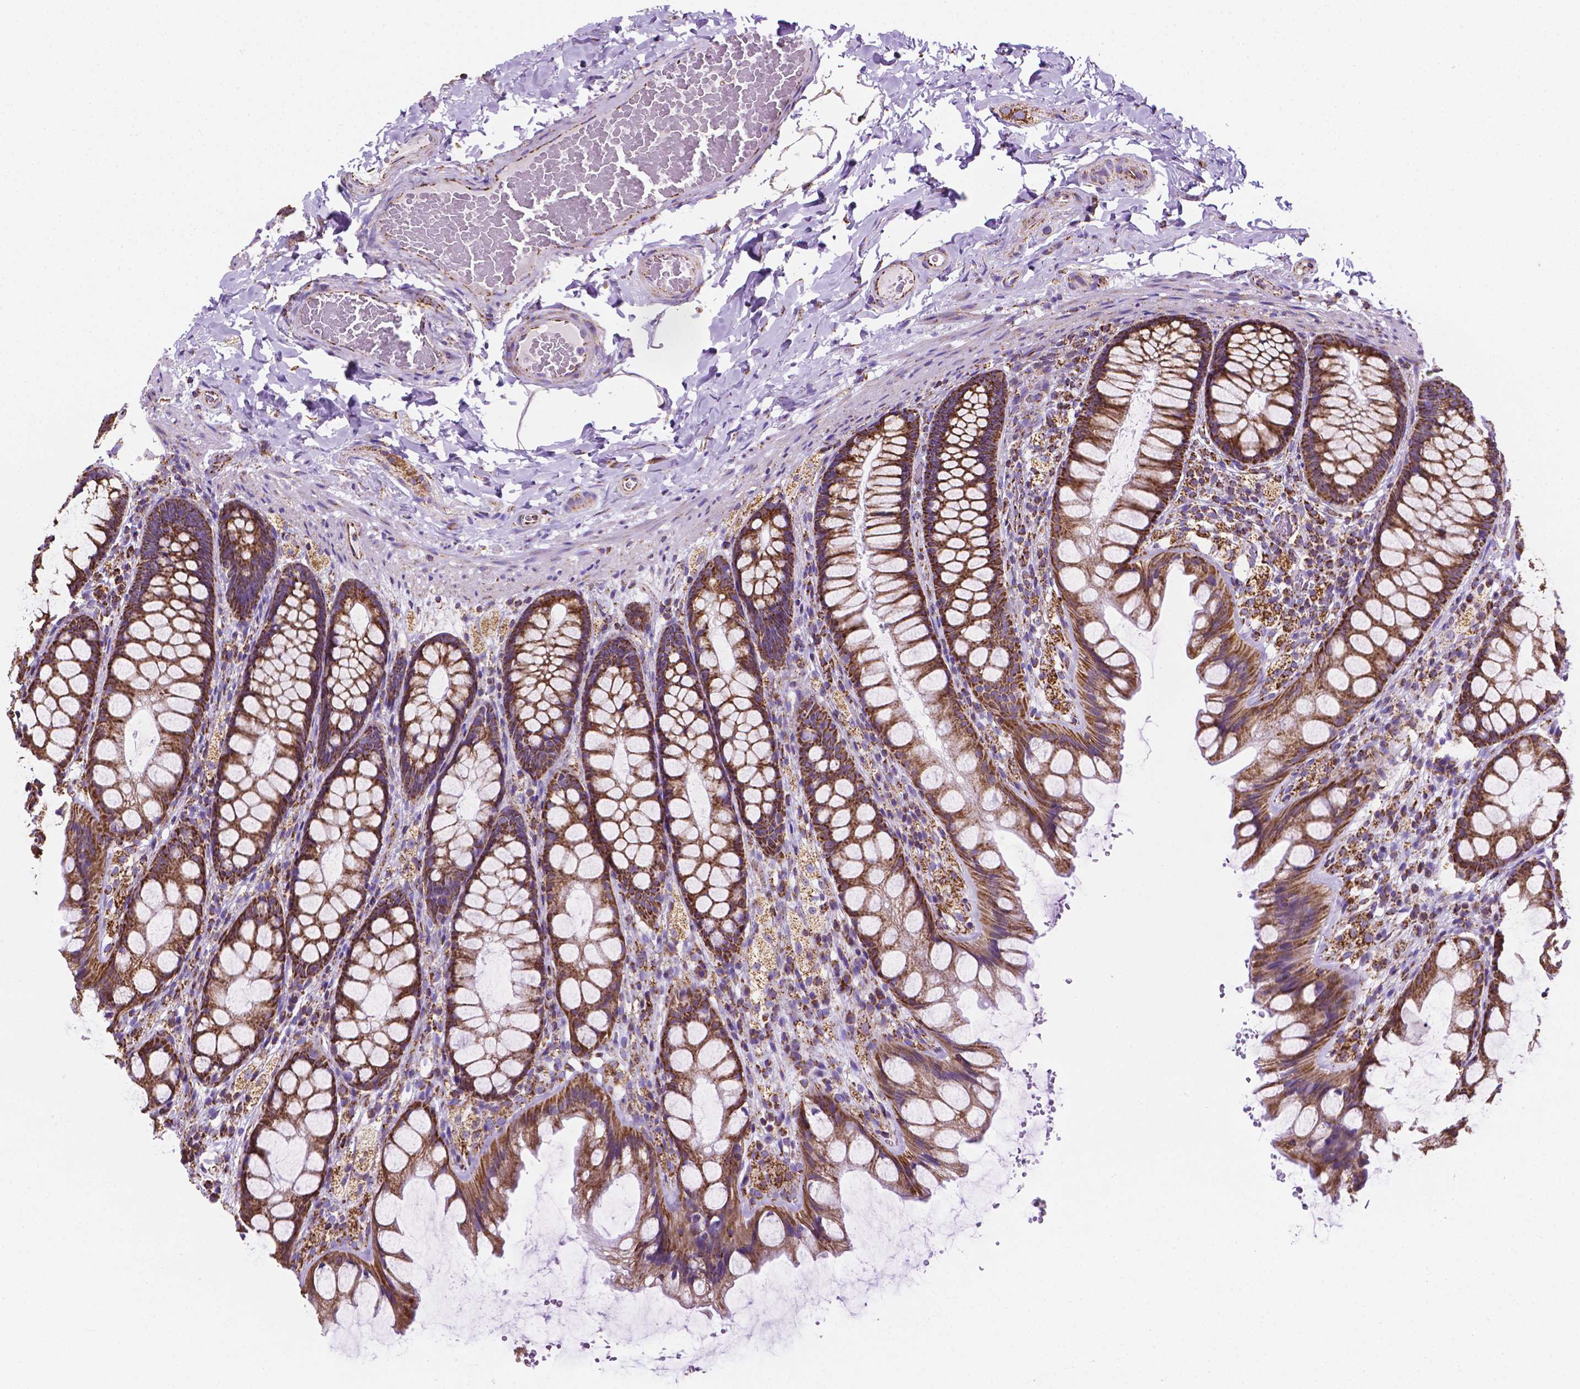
{"staining": {"intensity": "moderate", "quantity": ">75%", "location": "cytoplasmic/membranous"}, "tissue": "colon", "cell_type": "Endothelial cells", "image_type": "normal", "snomed": [{"axis": "morphology", "description": "Normal tissue, NOS"}, {"axis": "topography", "description": "Colon"}], "caption": "DAB (3,3'-diaminobenzidine) immunohistochemical staining of normal colon exhibits moderate cytoplasmic/membranous protein positivity in about >75% of endothelial cells.", "gene": "RMDN3", "patient": {"sex": "male", "age": 47}}